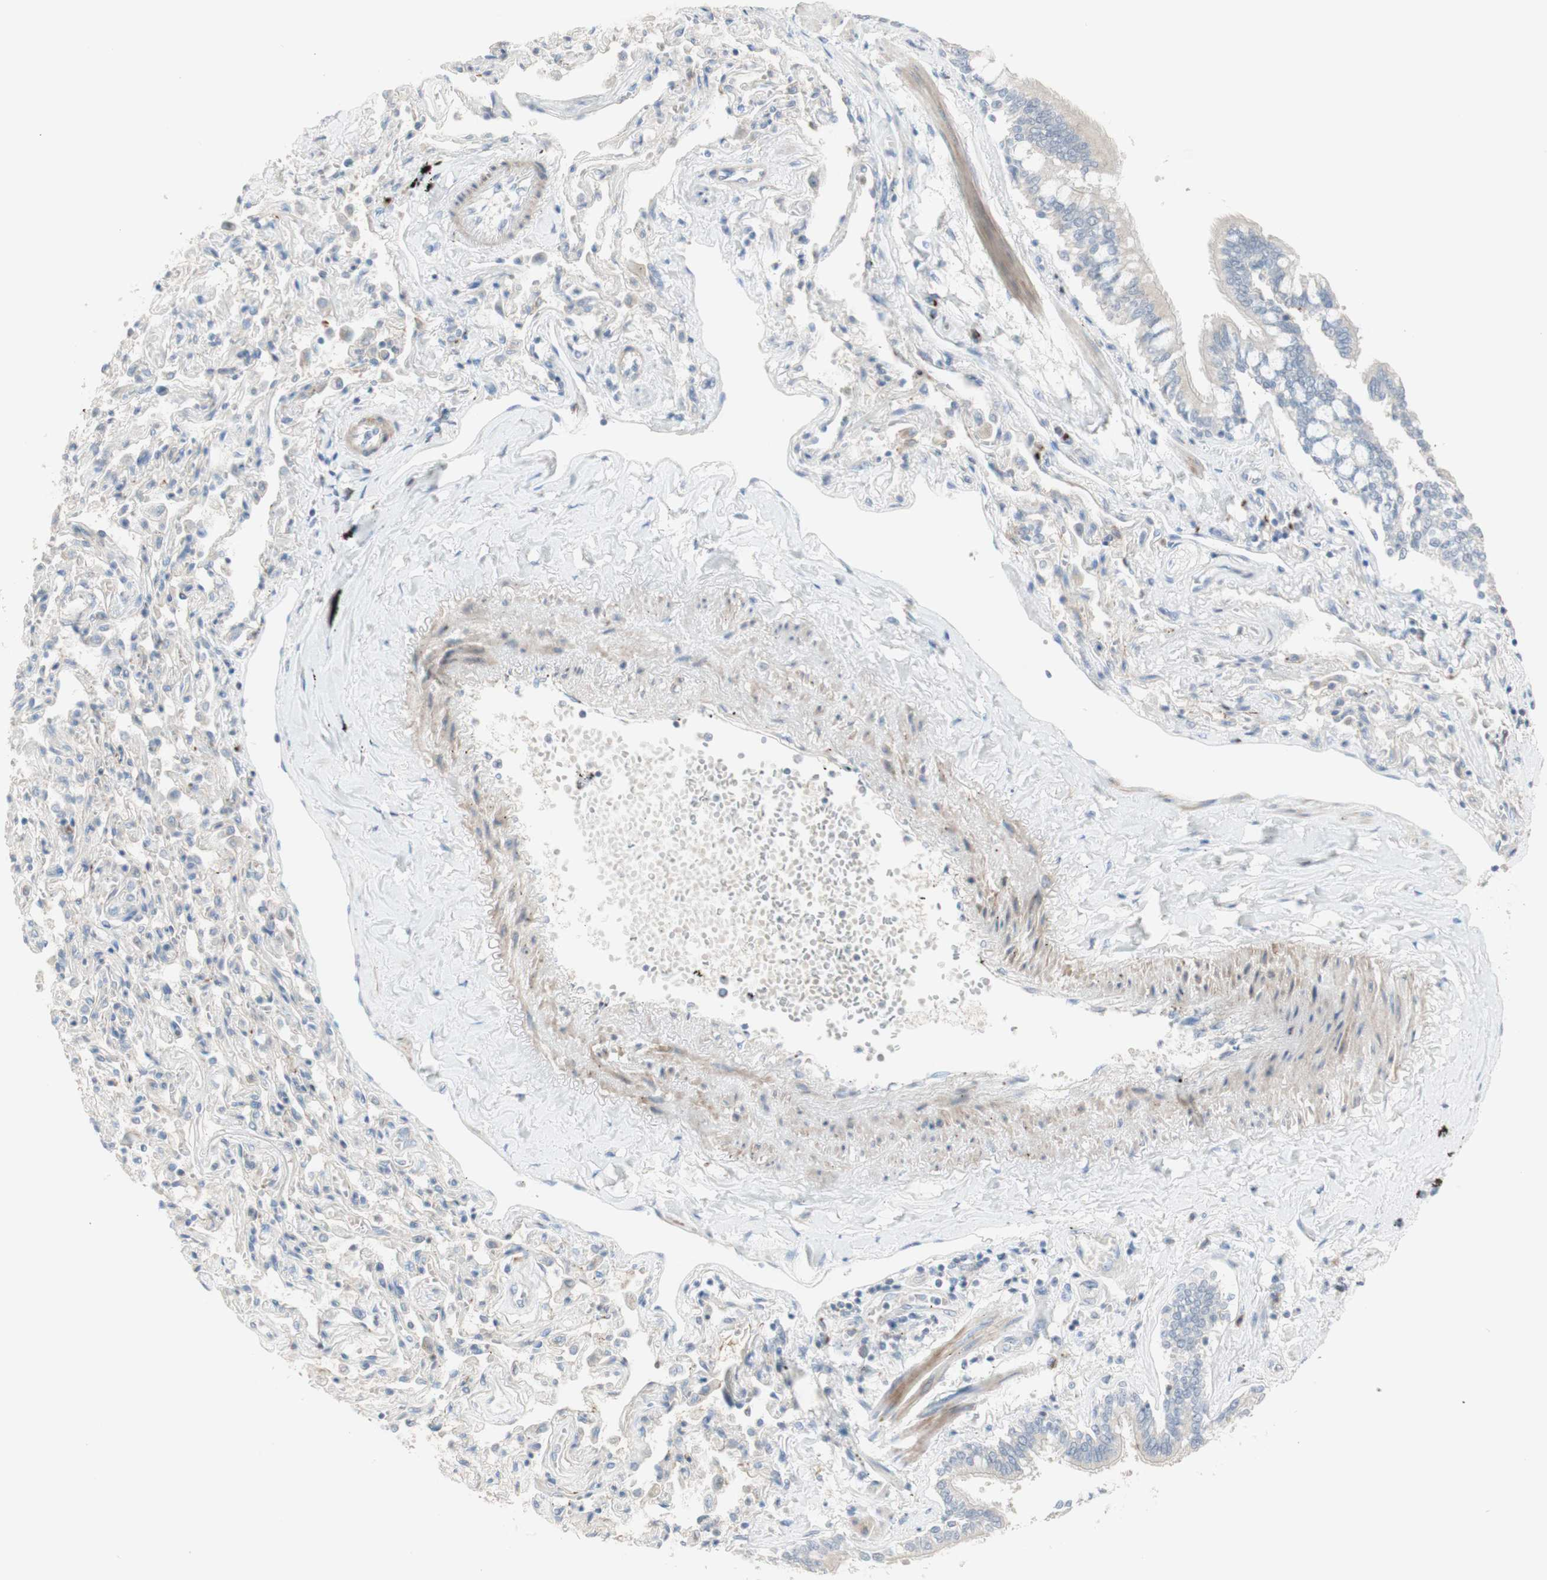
{"staining": {"intensity": "weak", "quantity": "<25%", "location": "cytoplasmic/membranous"}, "tissue": "bronchus", "cell_type": "Respiratory epithelial cells", "image_type": "normal", "snomed": [{"axis": "morphology", "description": "Normal tissue, NOS"}, {"axis": "topography", "description": "Bronchus"}, {"axis": "topography", "description": "Lung"}], "caption": "Protein analysis of benign bronchus demonstrates no significant expression in respiratory epithelial cells. (Immunohistochemistry (ihc), brightfield microscopy, high magnification).", "gene": "MANEA", "patient": {"sex": "male", "age": 64}}